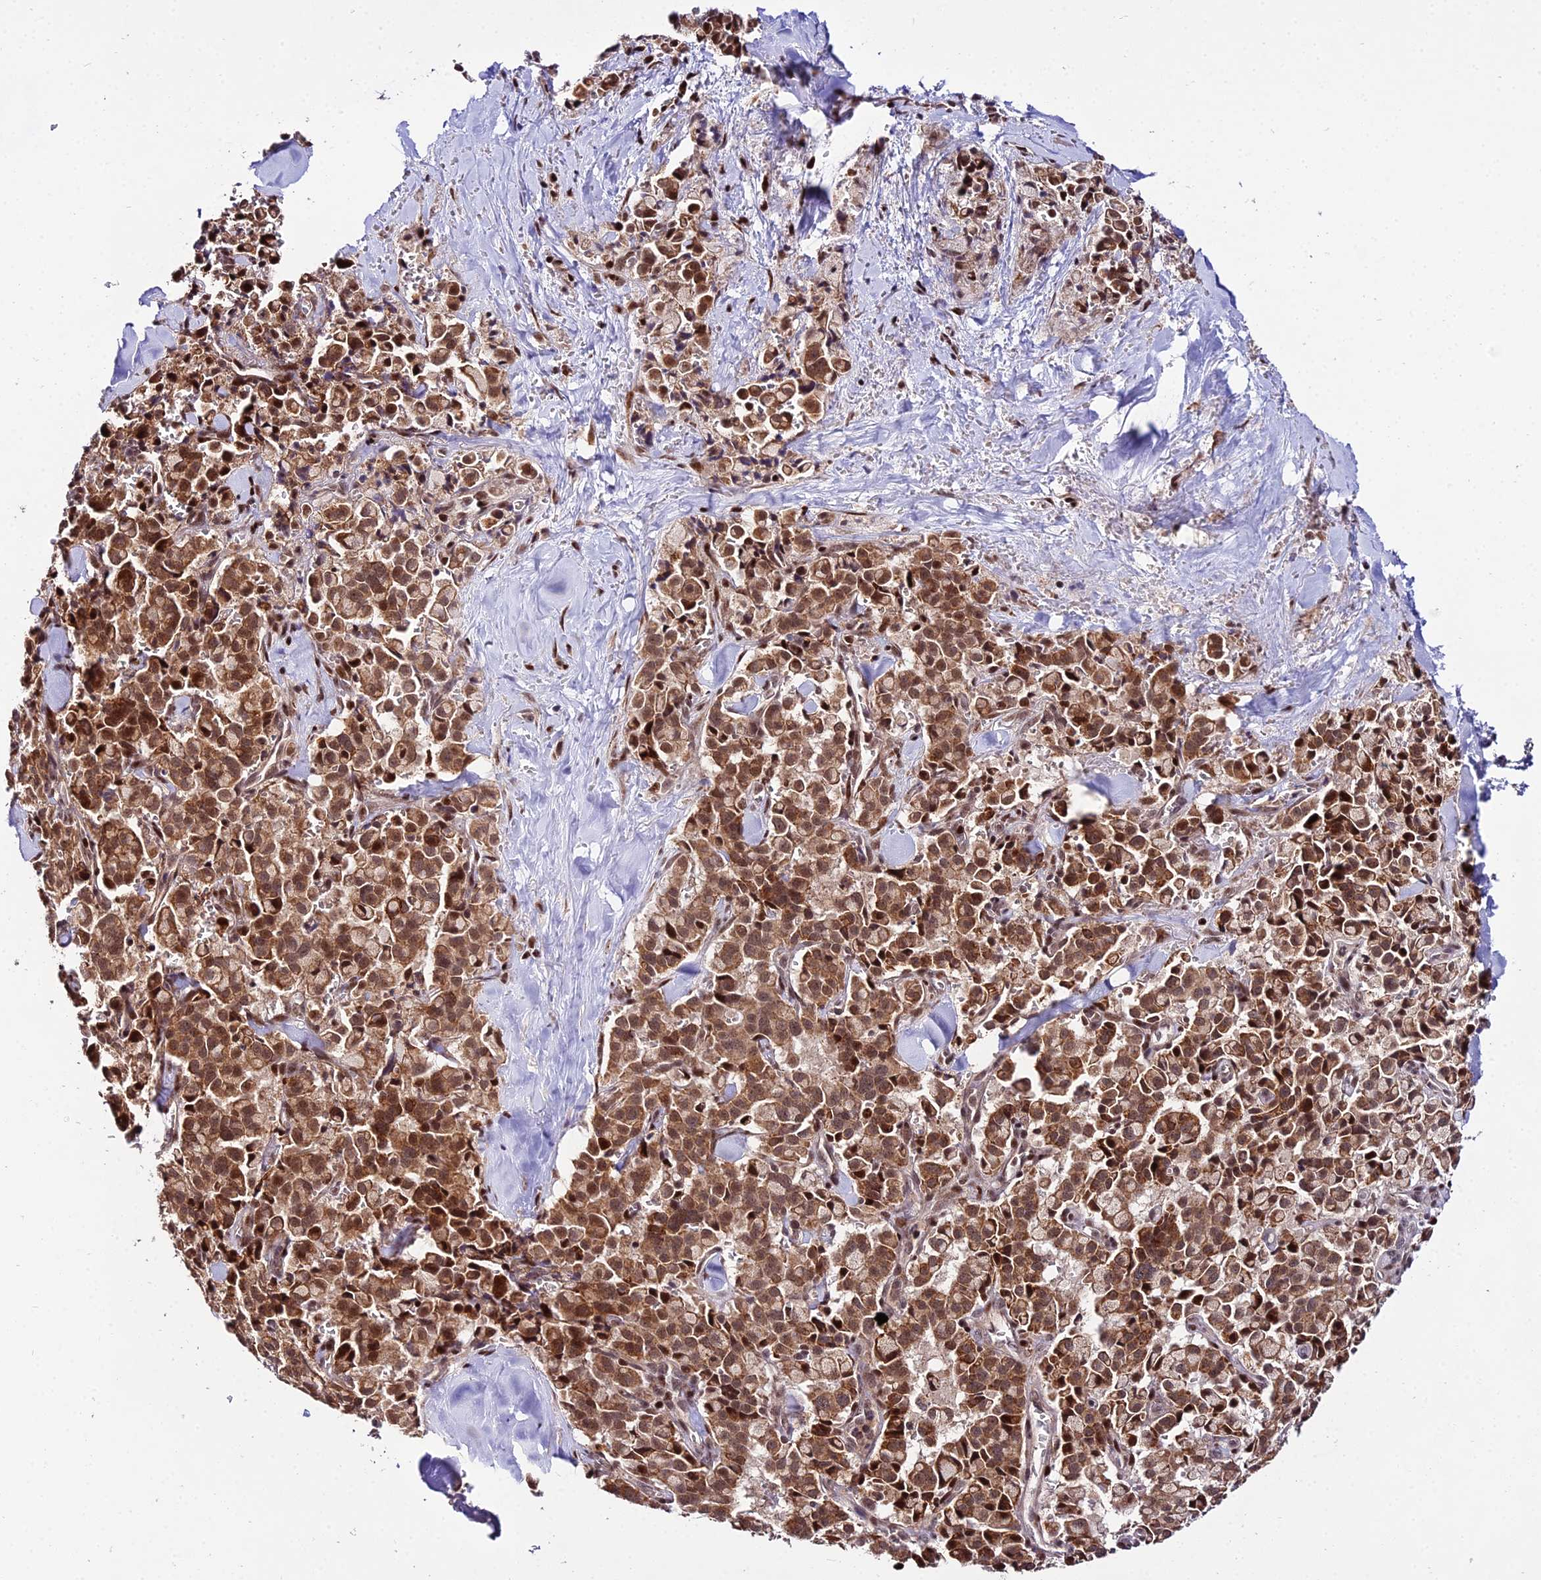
{"staining": {"intensity": "moderate", "quantity": ">75%", "location": "cytoplasmic/membranous,nuclear"}, "tissue": "pancreatic cancer", "cell_type": "Tumor cells", "image_type": "cancer", "snomed": [{"axis": "morphology", "description": "Adenocarcinoma, NOS"}, {"axis": "topography", "description": "Pancreas"}], "caption": "Moderate cytoplasmic/membranous and nuclear expression for a protein is identified in about >75% of tumor cells of adenocarcinoma (pancreatic) using immunohistochemistry.", "gene": "CIB3", "patient": {"sex": "male", "age": 65}}